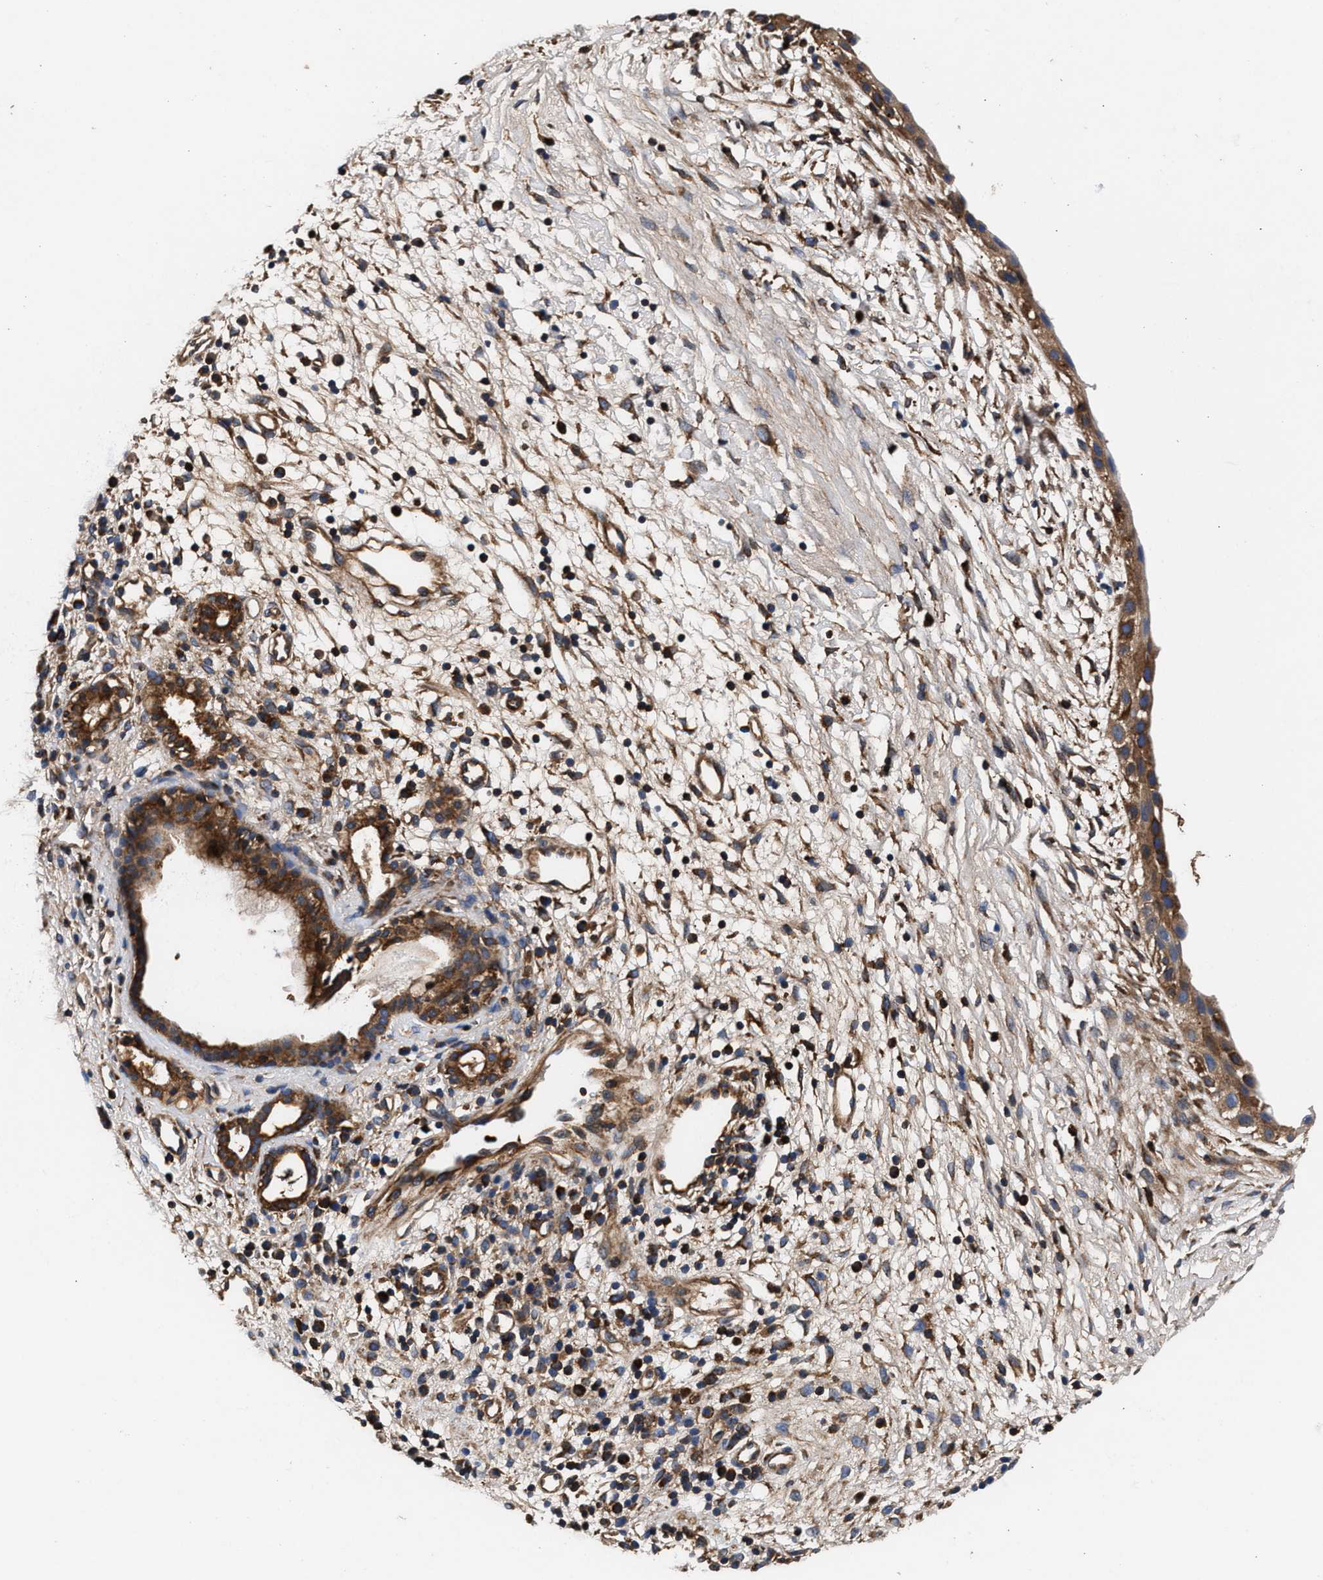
{"staining": {"intensity": "moderate", "quantity": ">75%", "location": "cytoplasmic/membranous"}, "tissue": "nasopharynx", "cell_type": "Respiratory epithelial cells", "image_type": "normal", "snomed": [{"axis": "morphology", "description": "Normal tissue, NOS"}, {"axis": "topography", "description": "Nasopharynx"}], "caption": "A micrograph of human nasopharynx stained for a protein reveals moderate cytoplasmic/membranous brown staining in respiratory epithelial cells.", "gene": "ENSG00000286112", "patient": {"sex": "male", "age": 22}}